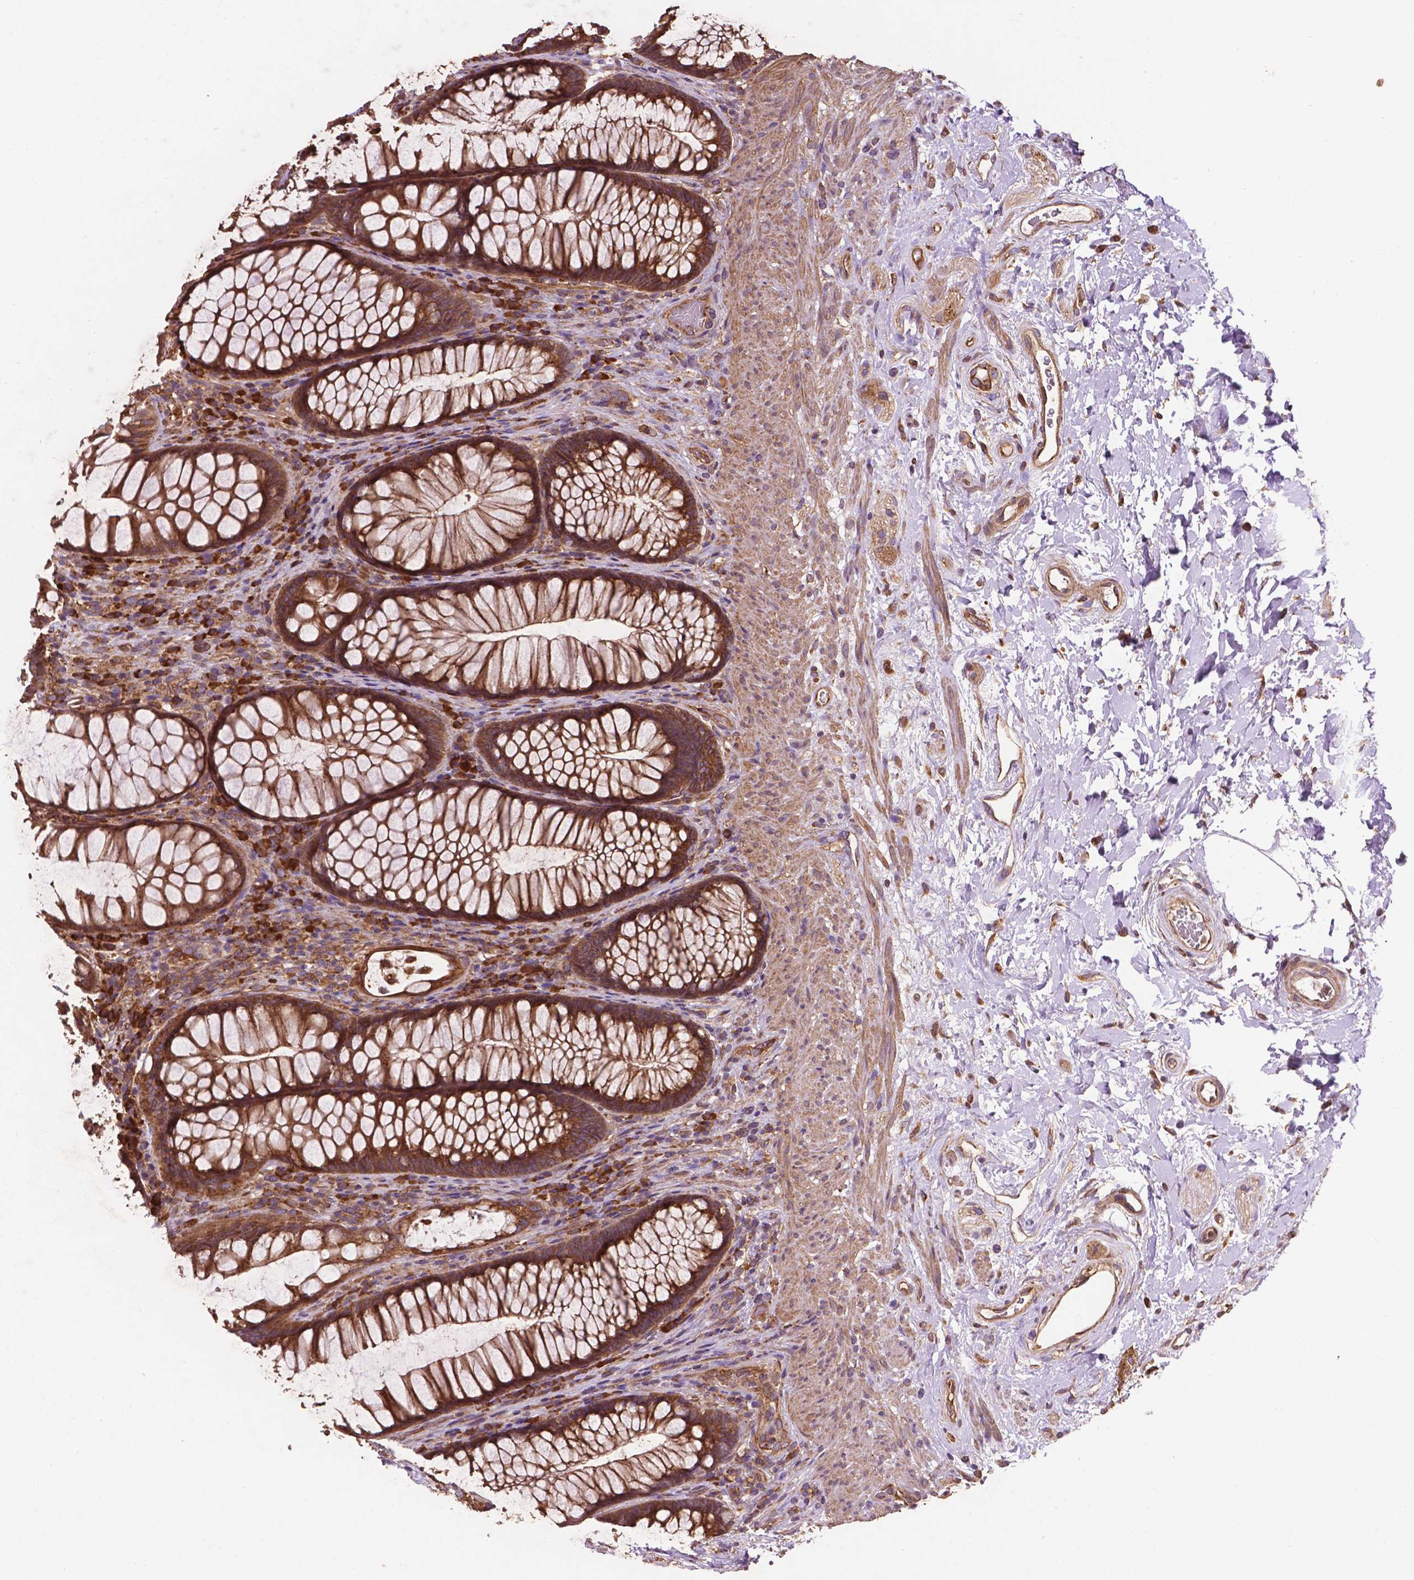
{"staining": {"intensity": "moderate", "quantity": ">75%", "location": "cytoplasmic/membranous"}, "tissue": "rectum", "cell_type": "Glandular cells", "image_type": "normal", "snomed": [{"axis": "morphology", "description": "Normal tissue, NOS"}, {"axis": "topography", "description": "Smooth muscle"}, {"axis": "topography", "description": "Rectum"}], "caption": "IHC (DAB) staining of normal rectum reveals moderate cytoplasmic/membranous protein expression in approximately >75% of glandular cells.", "gene": "CCDC71L", "patient": {"sex": "male", "age": 53}}